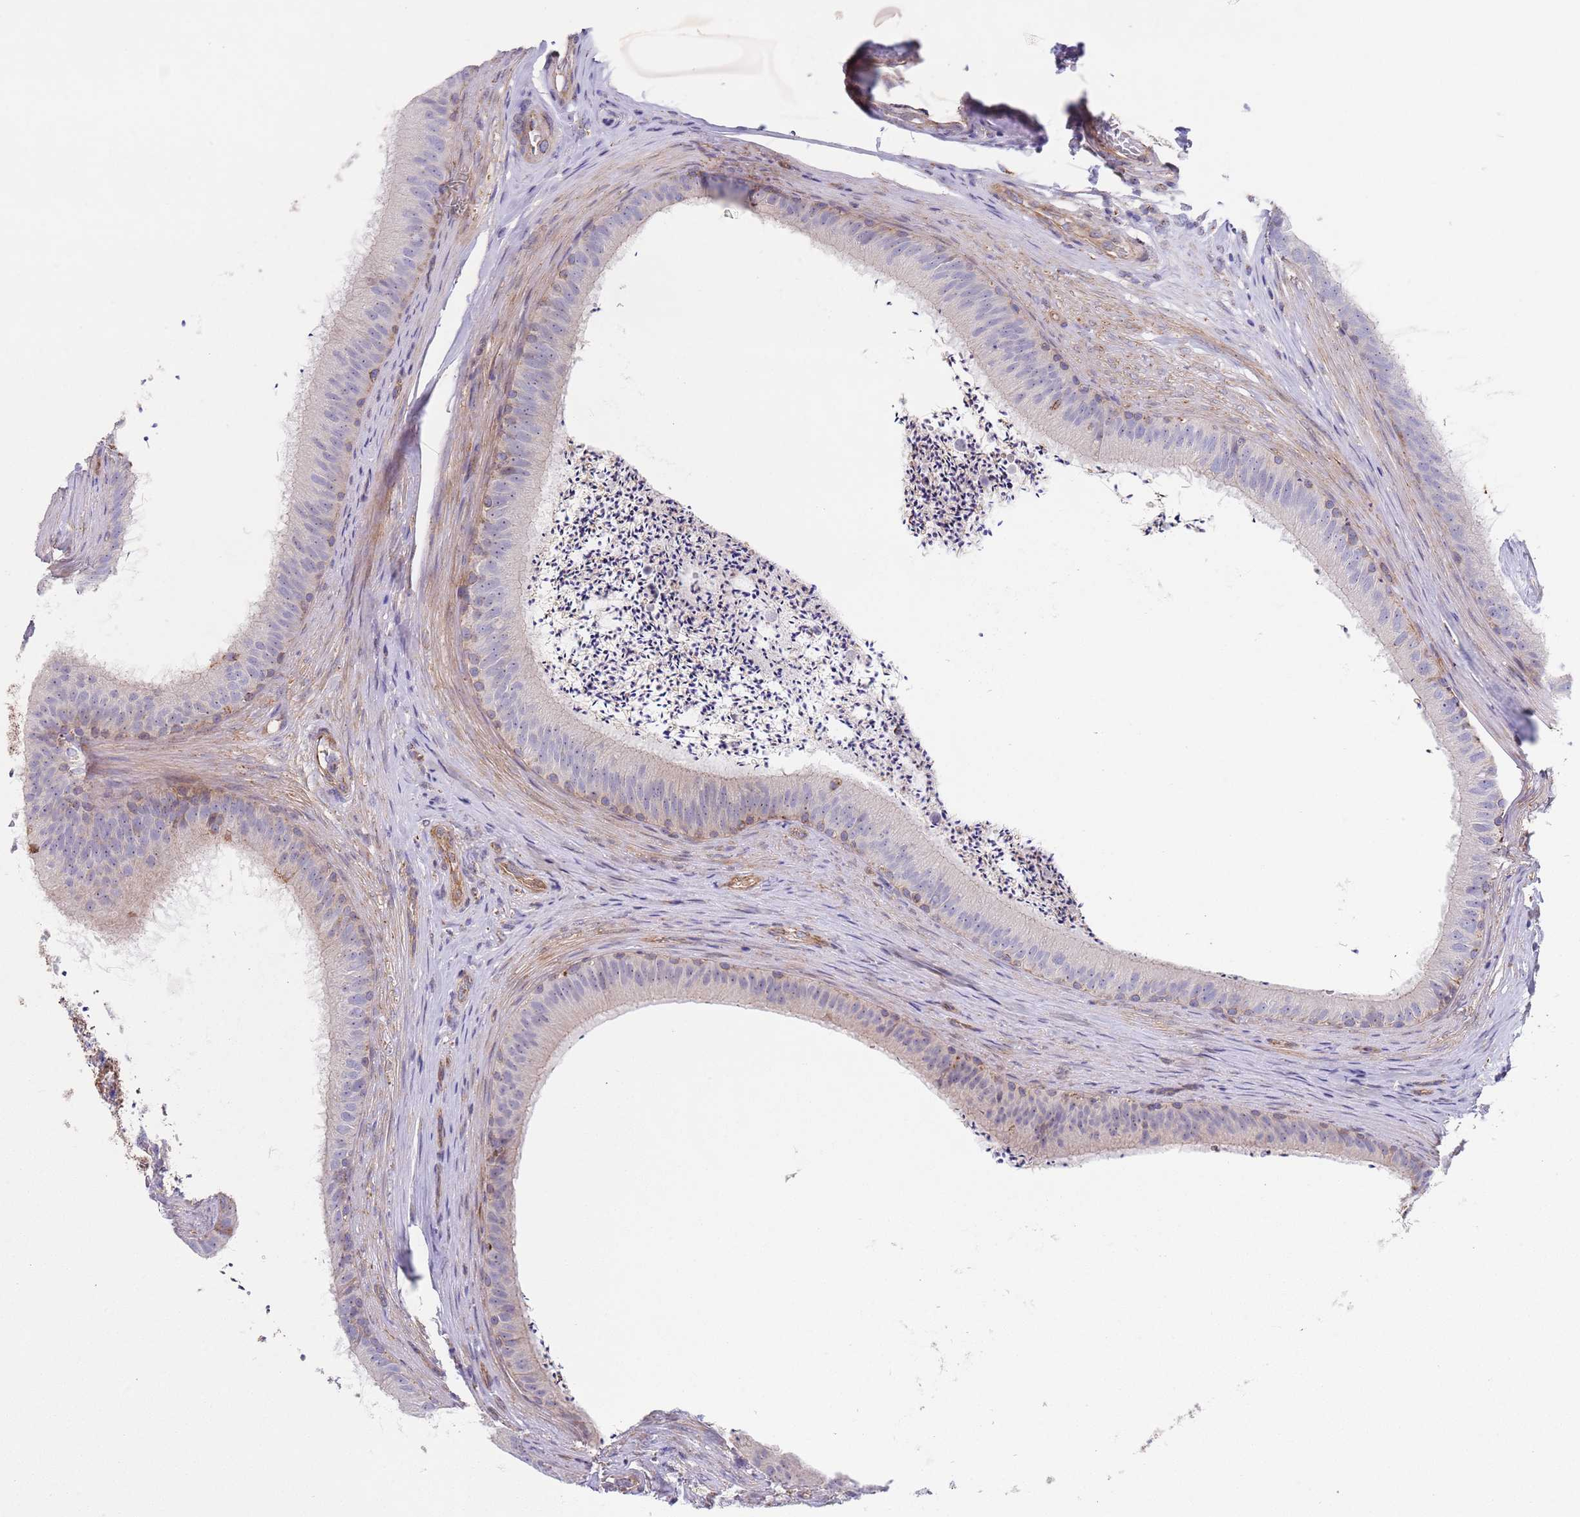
{"staining": {"intensity": "weak", "quantity": "<25%", "location": "cytoplasmic/membranous"}, "tissue": "epididymis", "cell_type": "Glandular cells", "image_type": "normal", "snomed": [{"axis": "morphology", "description": "Normal tissue, NOS"}, {"axis": "topography", "description": "Testis"}, {"axis": "topography", "description": "Epididymis"}], "caption": "There is no significant positivity in glandular cells of epididymis. (DAB immunohistochemistry (IHC) visualized using brightfield microscopy, high magnification).", "gene": "PWWP3A", "patient": {"sex": "male", "age": 41}}